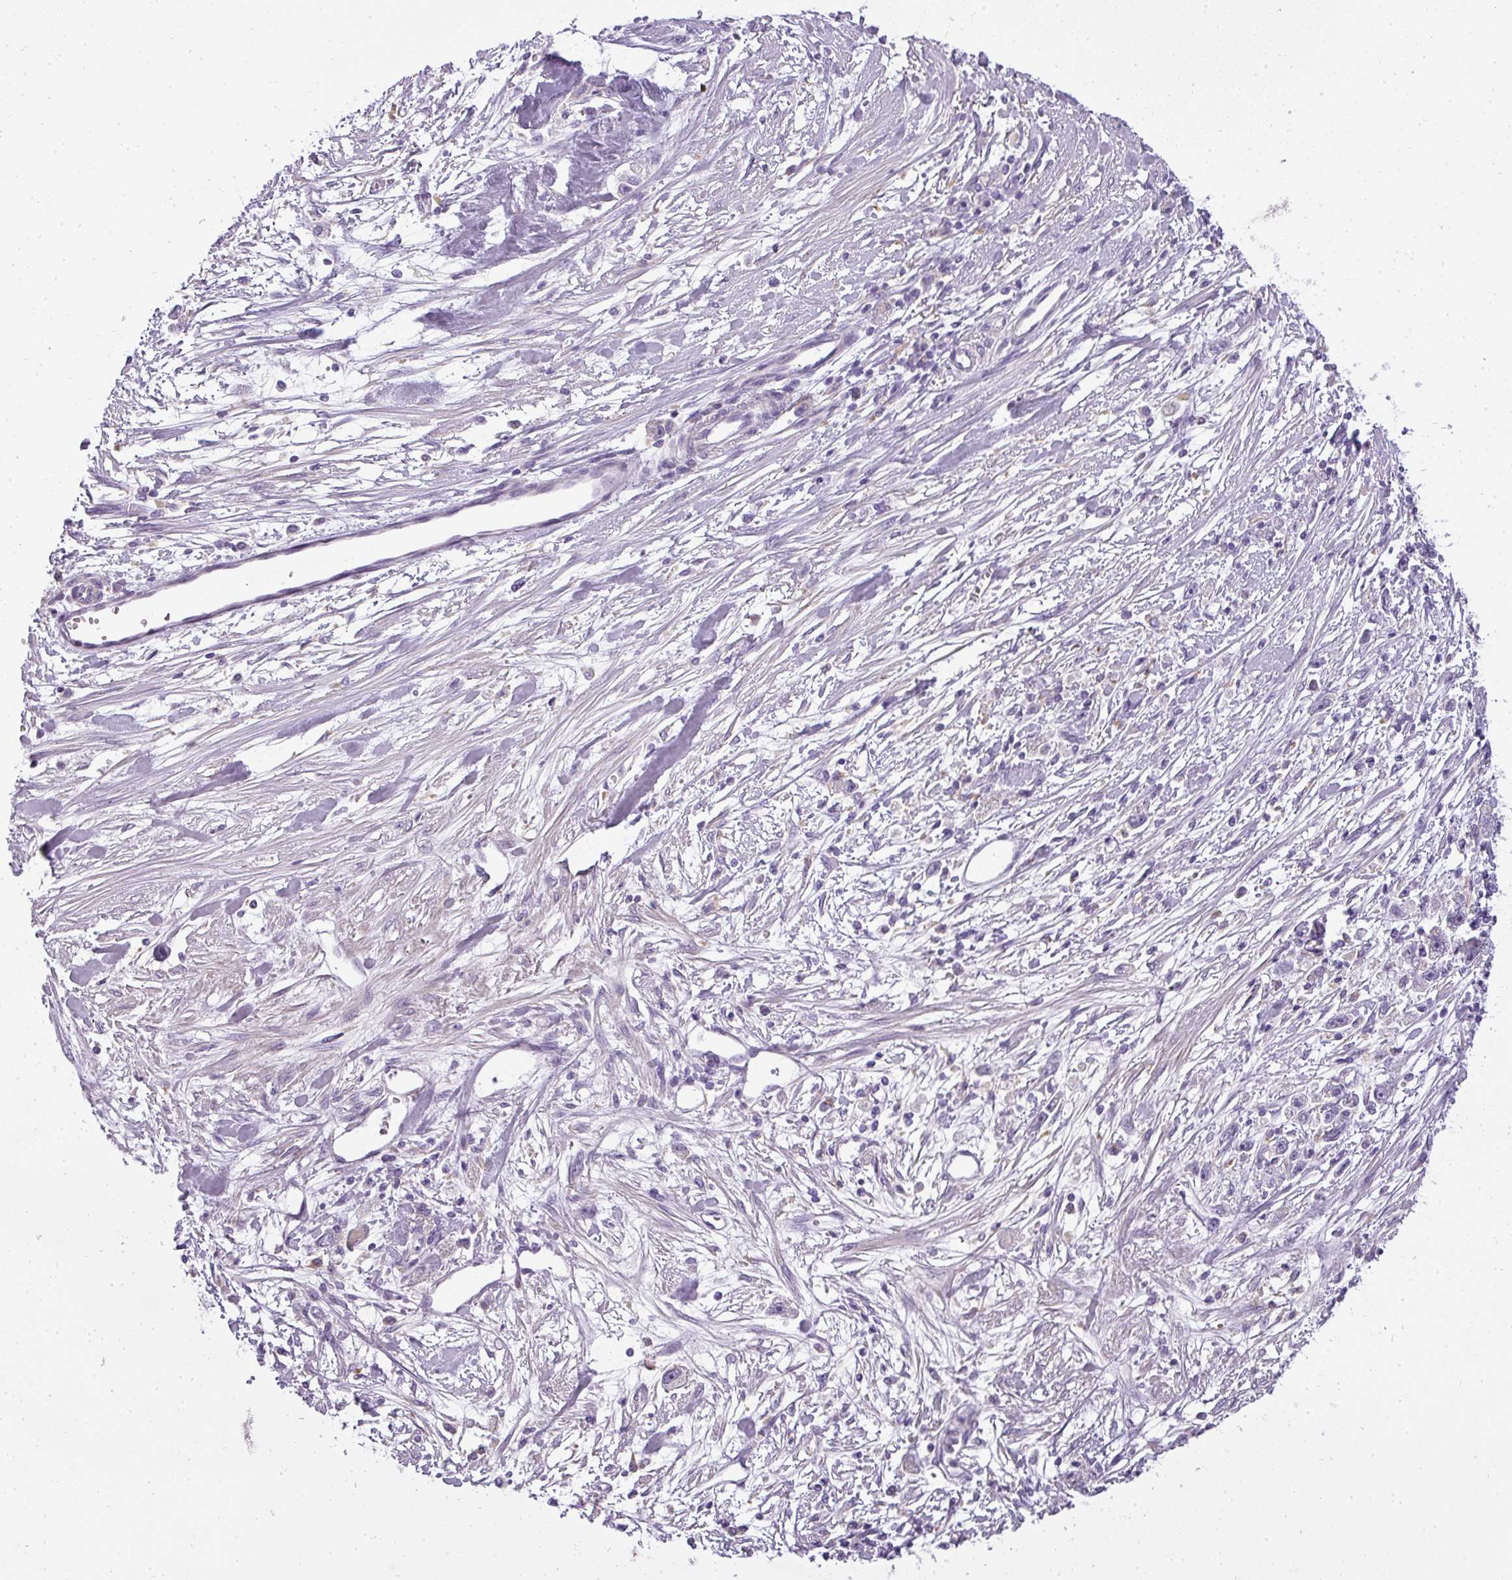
{"staining": {"intensity": "negative", "quantity": "none", "location": "none"}, "tissue": "stomach cancer", "cell_type": "Tumor cells", "image_type": "cancer", "snomed": [{"axis": "morphology", "description": "Adenocarcinoma, NOS"}, {"axis": "topography", "description": "Stomach"}], "caption": "An IHC histopathology image of stomach adenocarcinoma is shown. There is no staining in tumor cells of stomach adenocarcinoma. (Stains: DAB immunohistochemistry (IHC) with hematoxylin counter stain, Microscopy: brightfield microscopy at high magnification).", "gene": "ATP6V1D", "patient": {"sex": "female", "age": 59}}